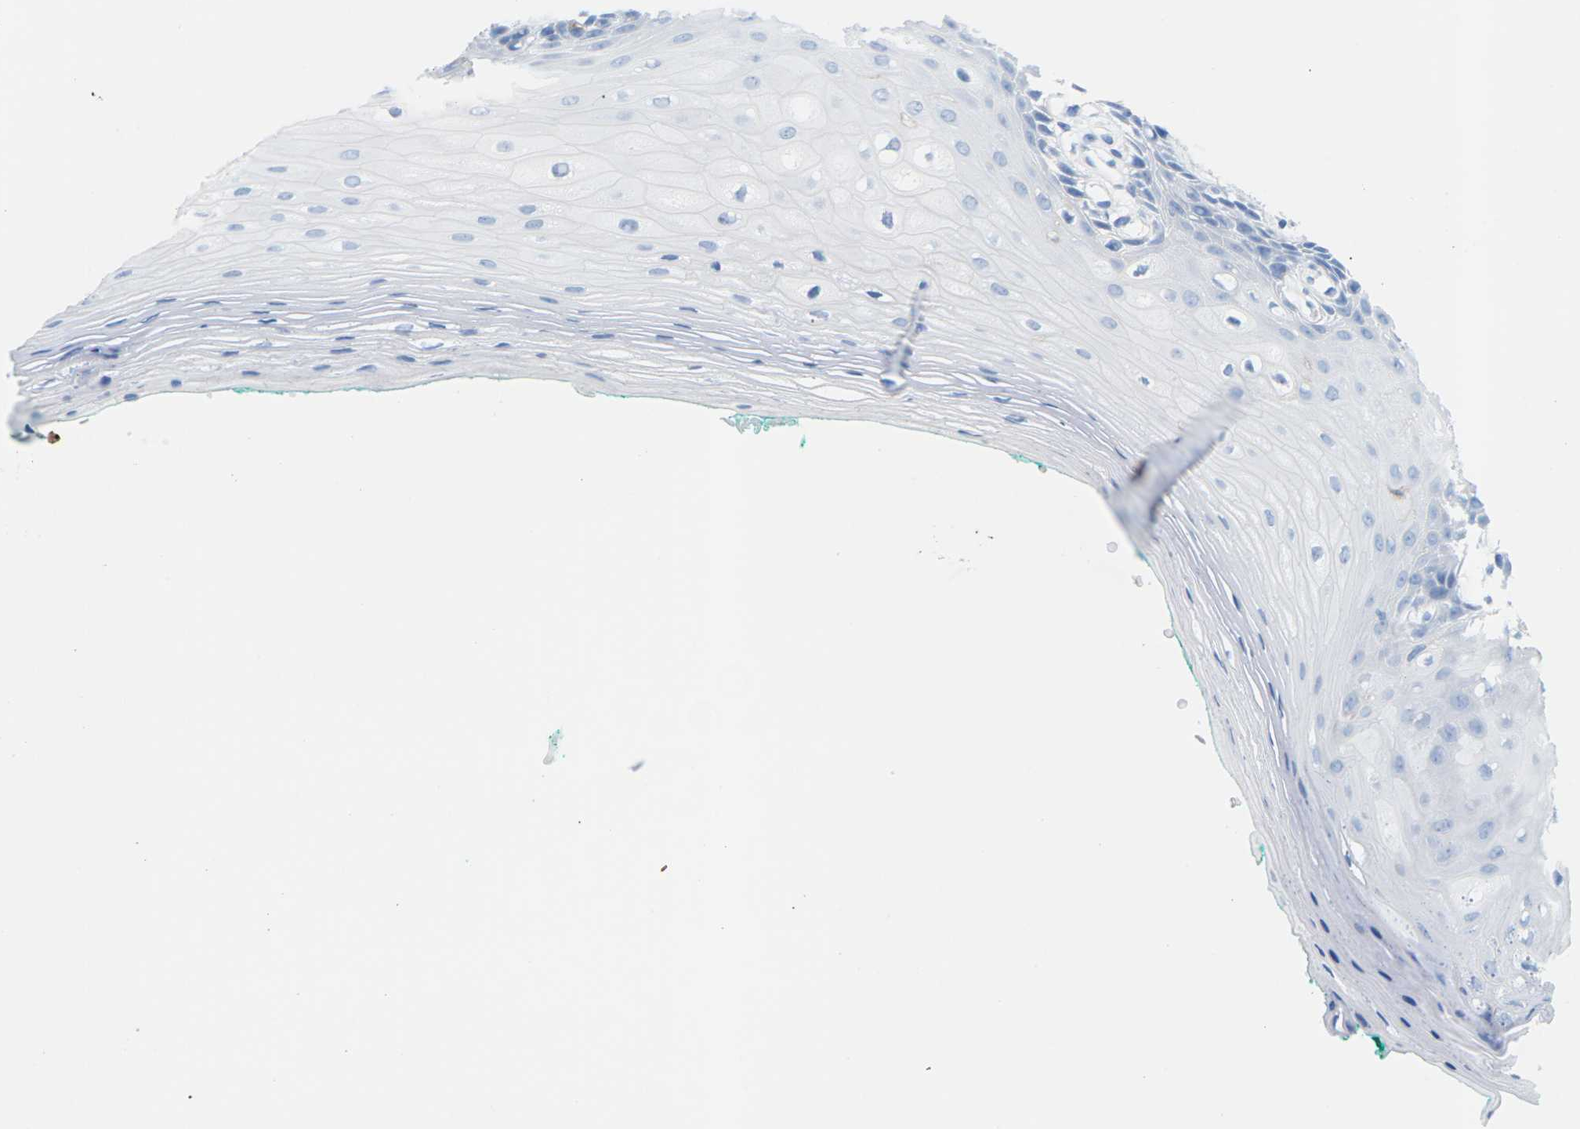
{"staining": {"intensity": "negative", "quantity": "none", "location": "none"}, "tissue": "oral mucosa", "cell_type": "Squamous epithelial cells", "image_type": "normal", "snomed": [{"axis": "morphology", "description": "Normal tissue, NOS"}, {"axis": "topography", "description": "Skeletal muscle"}, {"axis": "topography", "description": "Oral tissue"}, {"axis": "topography", "description": "Peripheral nerve tissue"}], "caption": "Immunohistochemistry histopathology image of normal oral mucosa: oral mucosa stained with DAB exhibits no significant protein expression in squamous epithelial cells.", "gene": "CLDN3", "patient": {"sex": "female", "age": 84}}